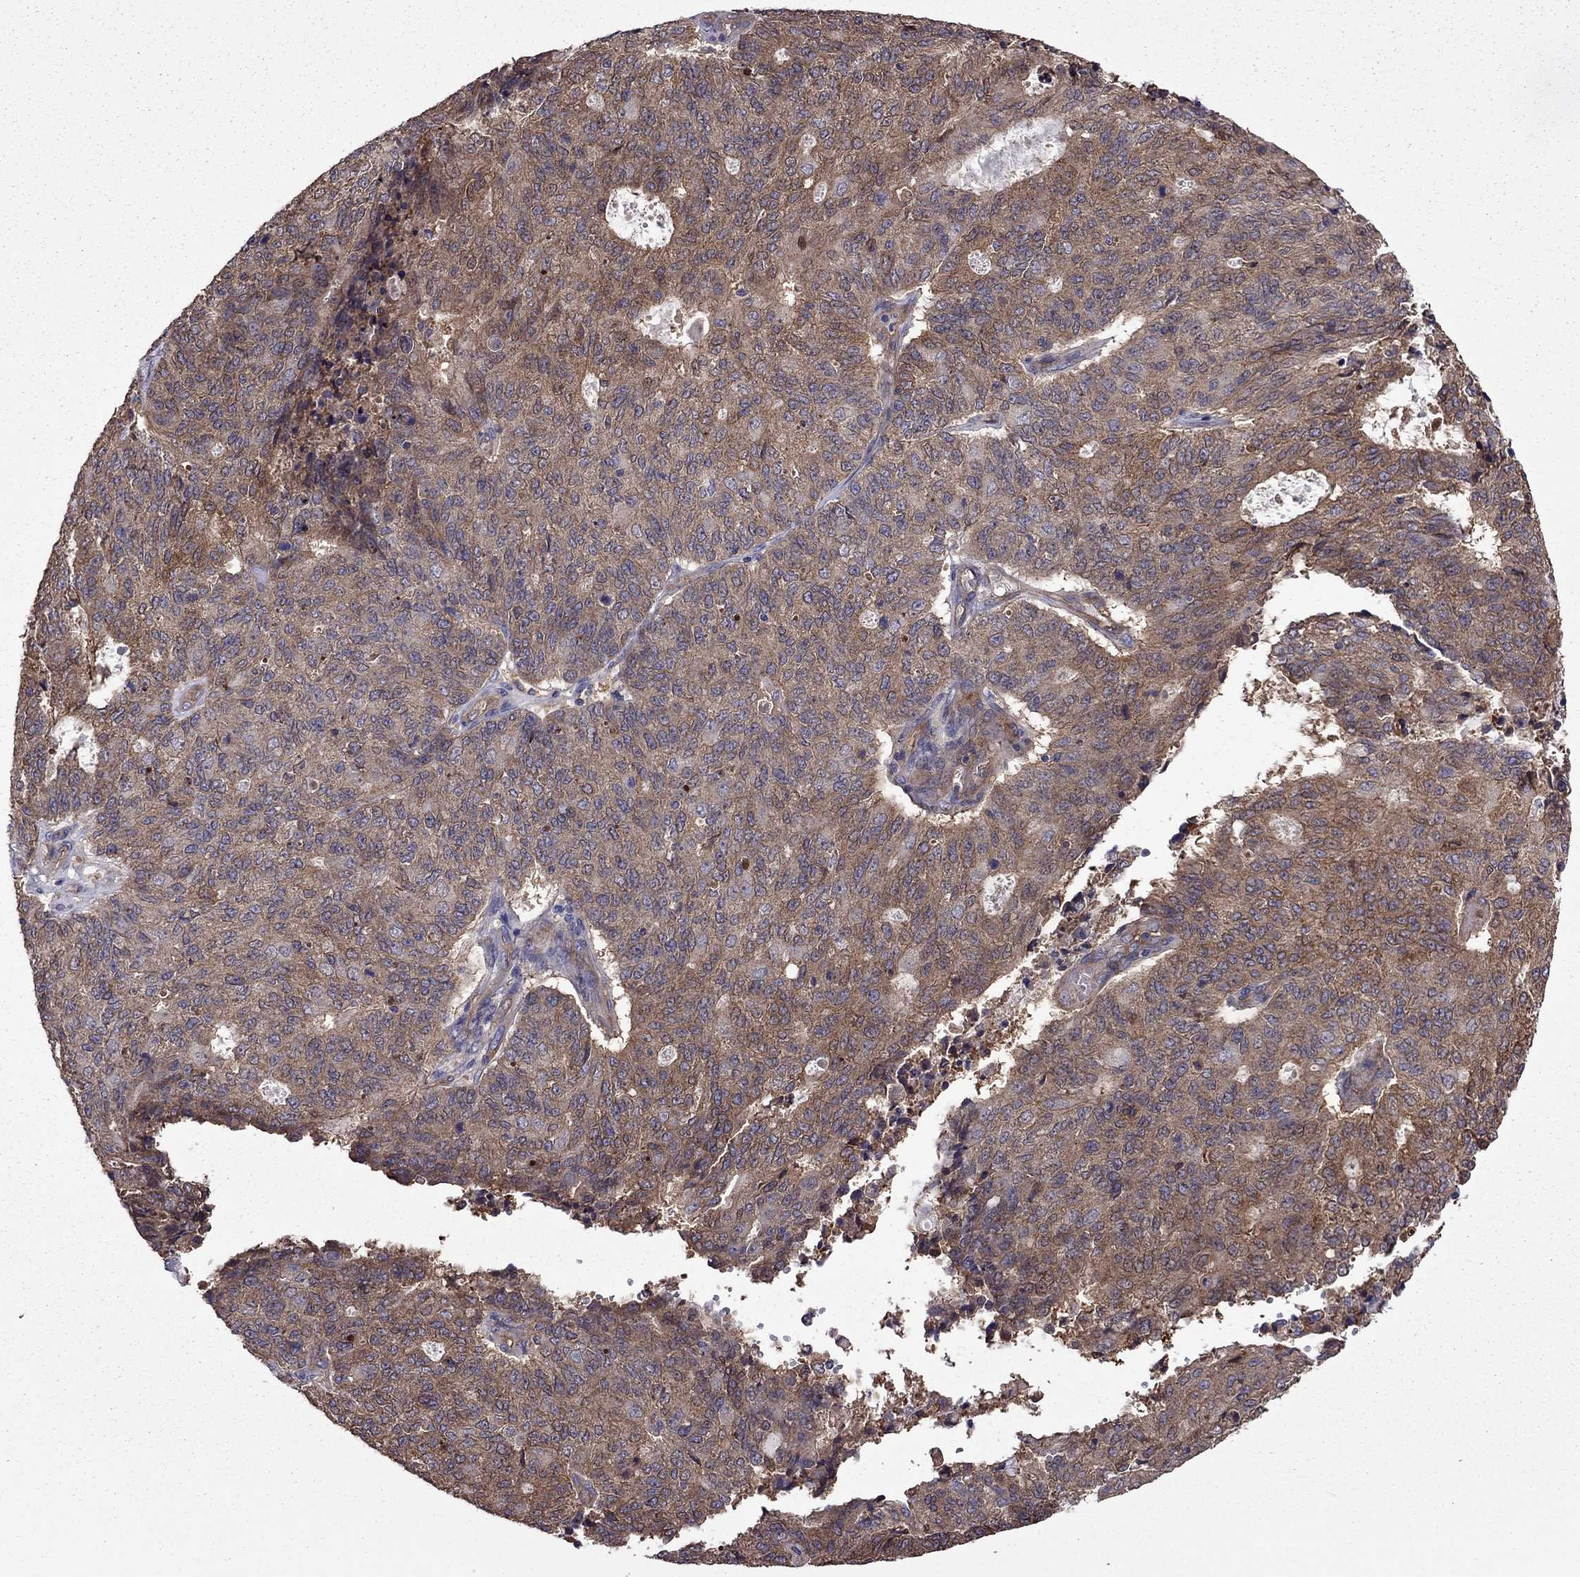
{"staining": {"intensity": "moderate", "quantity": ">75%", "location": "cytoplasmic/membranous"}, "tissue": "endometrial cancer", "cell_type": "Tumor cells", "image_type": "cancer", "snomed": [{"axis": "morphology", "description": "Adenocarcinoma, NOS"}, {"axis": "topography", "description": "Endometrium"}], "caption": "A brown stain highlights moderate cytoplasmic/membranous positivity of a protein in endometrial cancer (adenocarcinoma) tumor cells.", "gene": "ITGB1", "patient": {"sex": "female", "age": 82}}